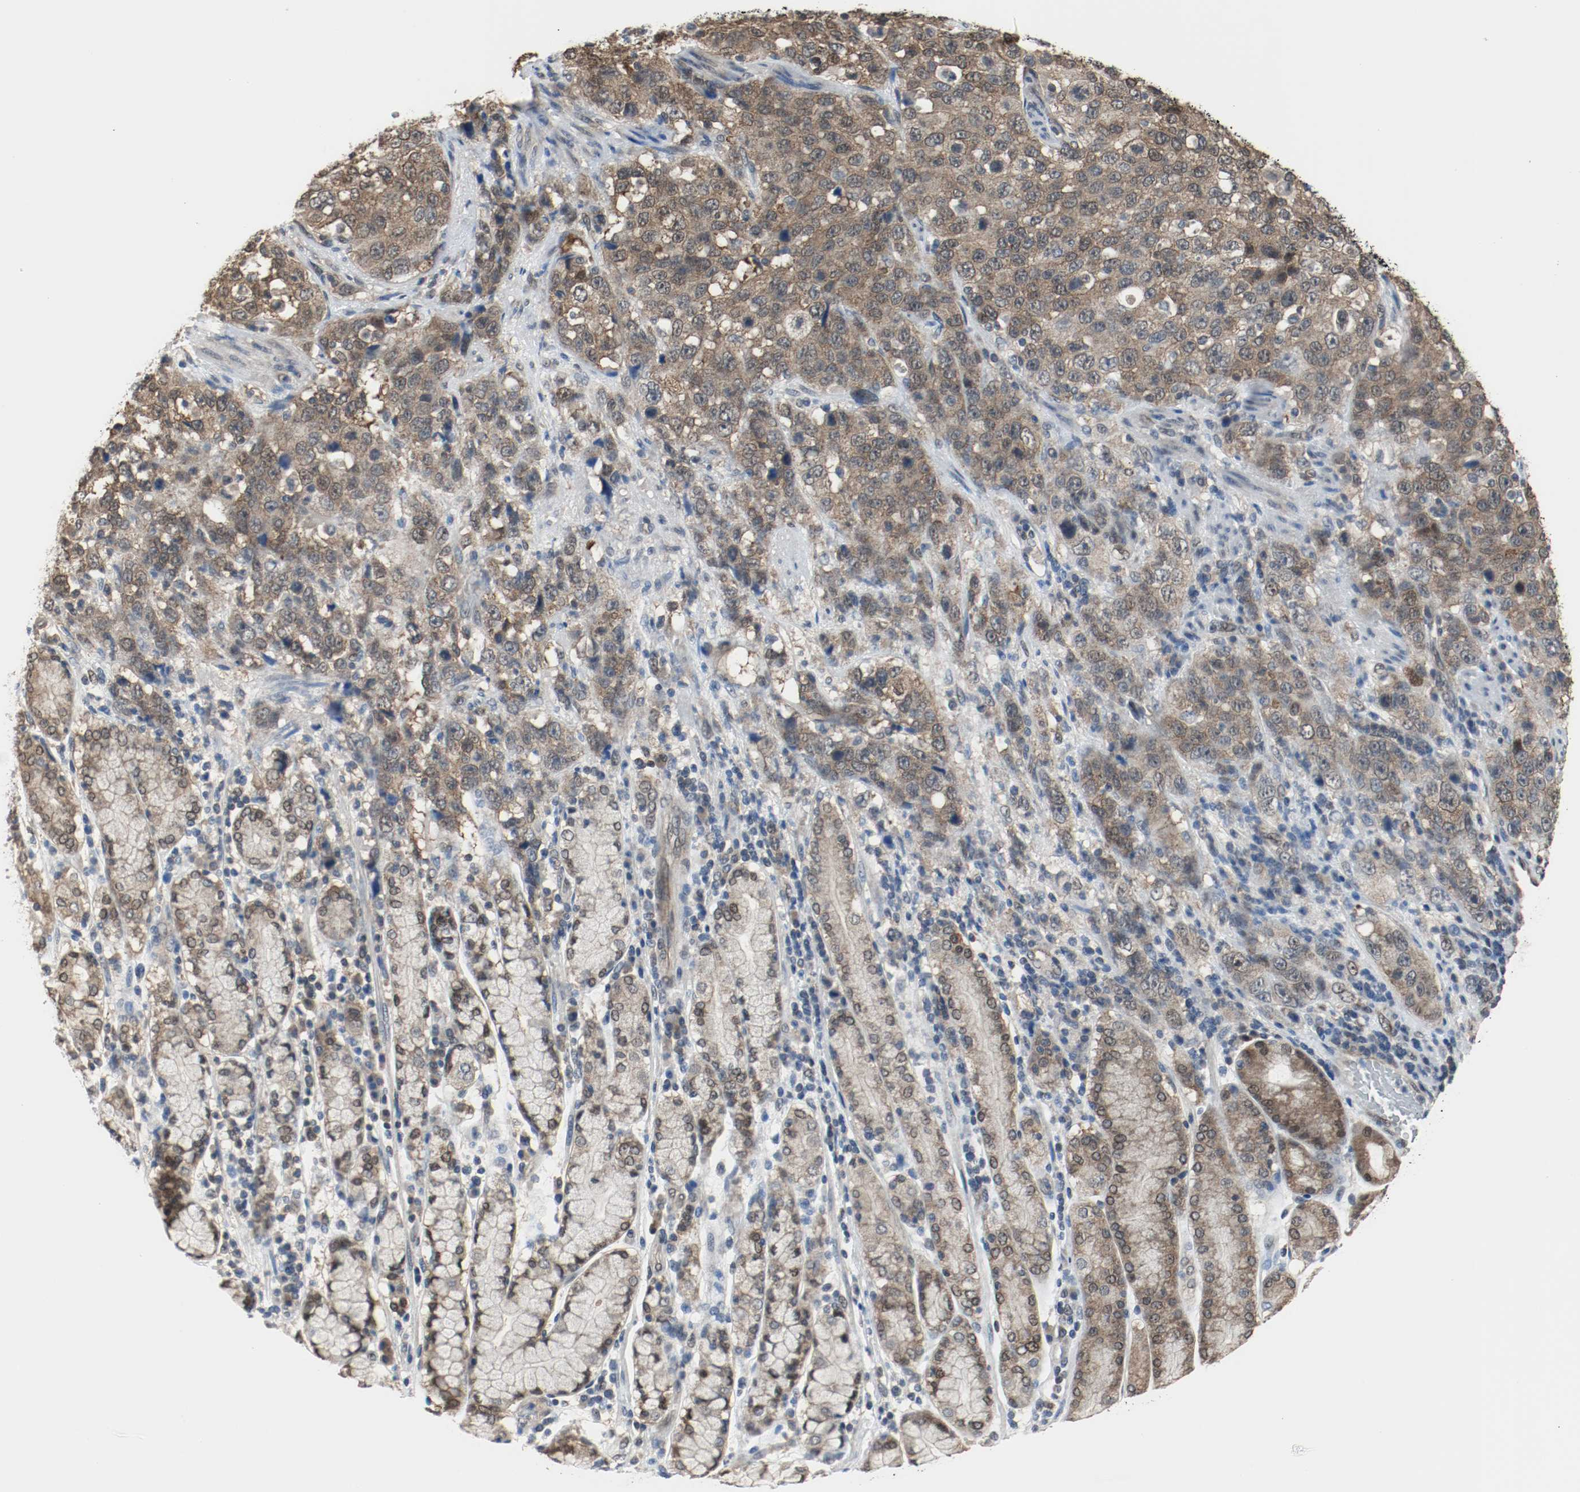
{"staining": {"intensity": "moderate", "quantity": ">75%", "location": "cytoplasmic/membranous,nuclear"}, "tissue": "stomach cancer", "cell_type": "Tumor cells", "image_type": "cancer", "snomed": [{"axis": "morphology", "description": "Normal tissue, NOS"}, {"axis": "morphology", "description": "Adenocarcinoma, NOS"}, {"axis": "topography", "description": "Stomach"}], "caption": "A brown stain highlights moderate cytoplasmic/membranous and nuclear positivity of a protein in stomach cancer tumor cells.", "gene": "PPME1", "patient": {"sex": "male", "age": 48}}